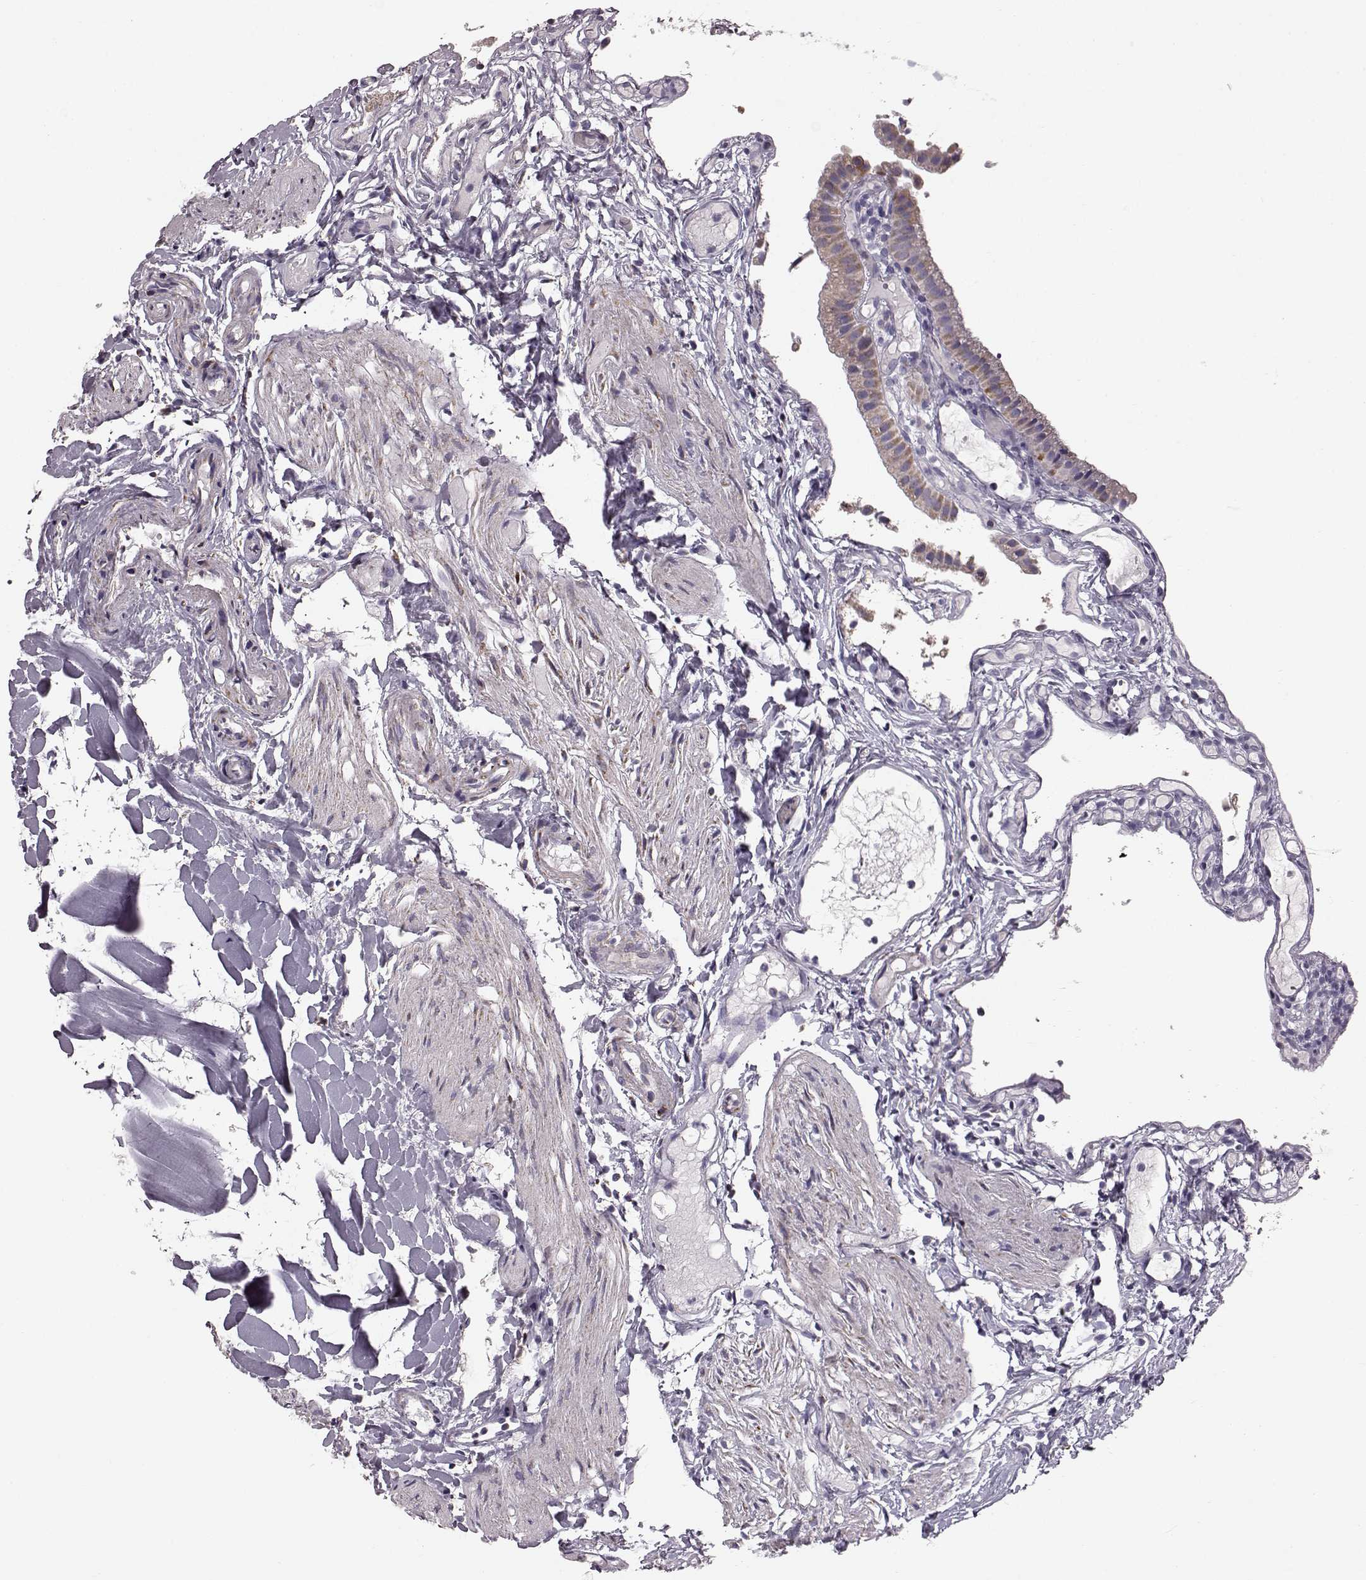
{"staining": {"intensity": "weak", "quantity": "25%-75%", "location": "cytoplasmic/membranous"}, "tissue": "gallbladder", "cell_type": "Glandular cells", "image_type": "normal", "snomed": [{"axis": "morphology", "description": "Normal tissue, NOS"}, {"axis": "topography", "description": "Gallbladder"}], "caption": "Immunohistochemical staining of unremarkable human gallbladder exhibits 25%-75% levels of weak cytoplasmic/membranous protein expression in about 25%-75% of glandular cells.", "gene": "ATP5MF", "patient": {"sex": "female", "age": 47}}